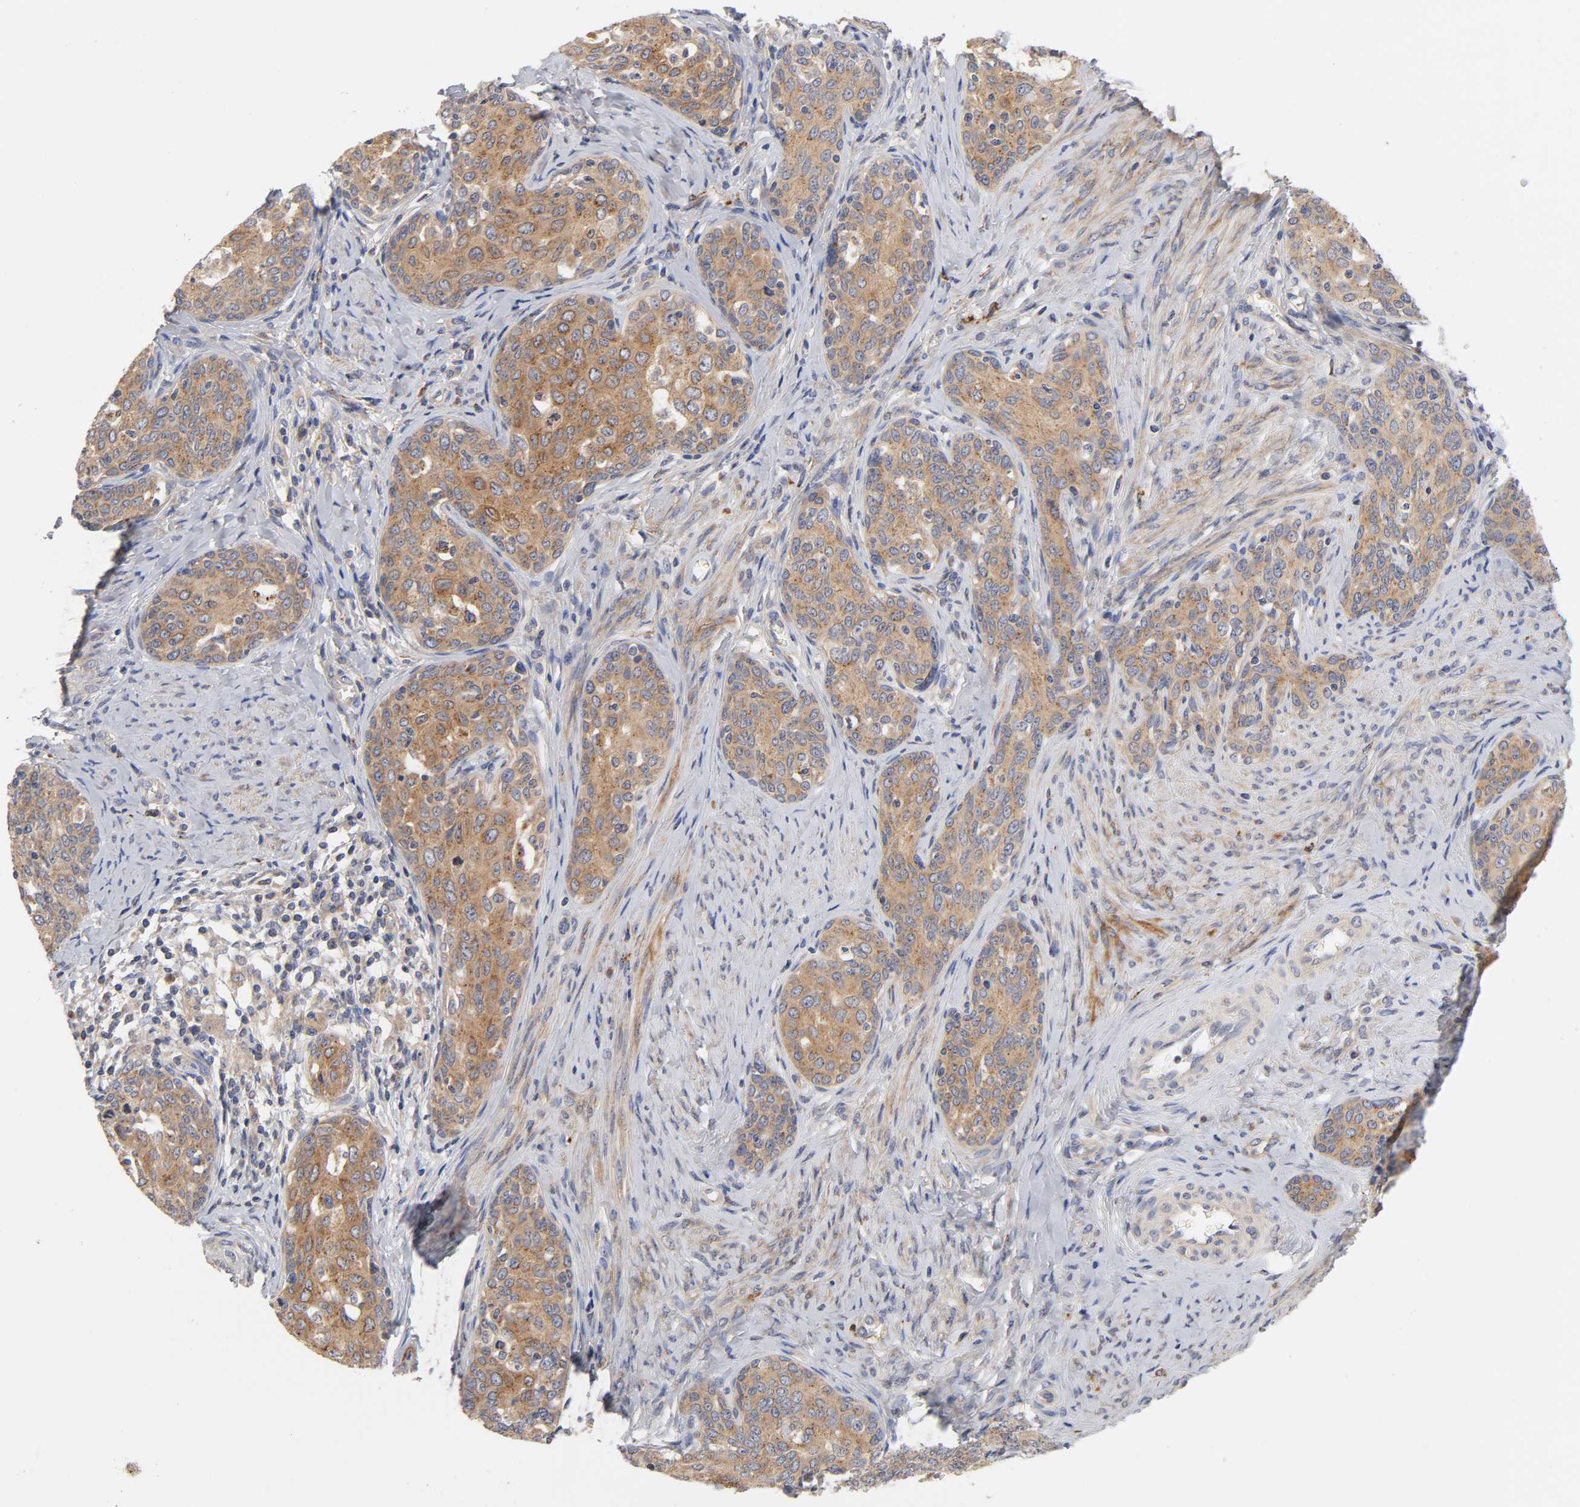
{"staining": {"intensity": "moderate", "quantity": ">75%", "location": "cytoplasmic/membranous"}, "tissue": "cervical cancer", "cell_type": "Tumor cells", "image_type": "cancer", "snomed": [{"axis": "morphology", "description": "Squamous cell carcinoma, NOS"}, {"axis": "morphology", "description": "Adenocarcinoma, NOS"}, {"axis": "topography", "description": "Cervix"}], "caption": "Protein expression analysis of cervical cancer exhibits moderate cytoplasmic/membranous expression in about >75% of tumor cells.", "gene": "C17orf75", "patient": {"sex": "female", "age": 52}}